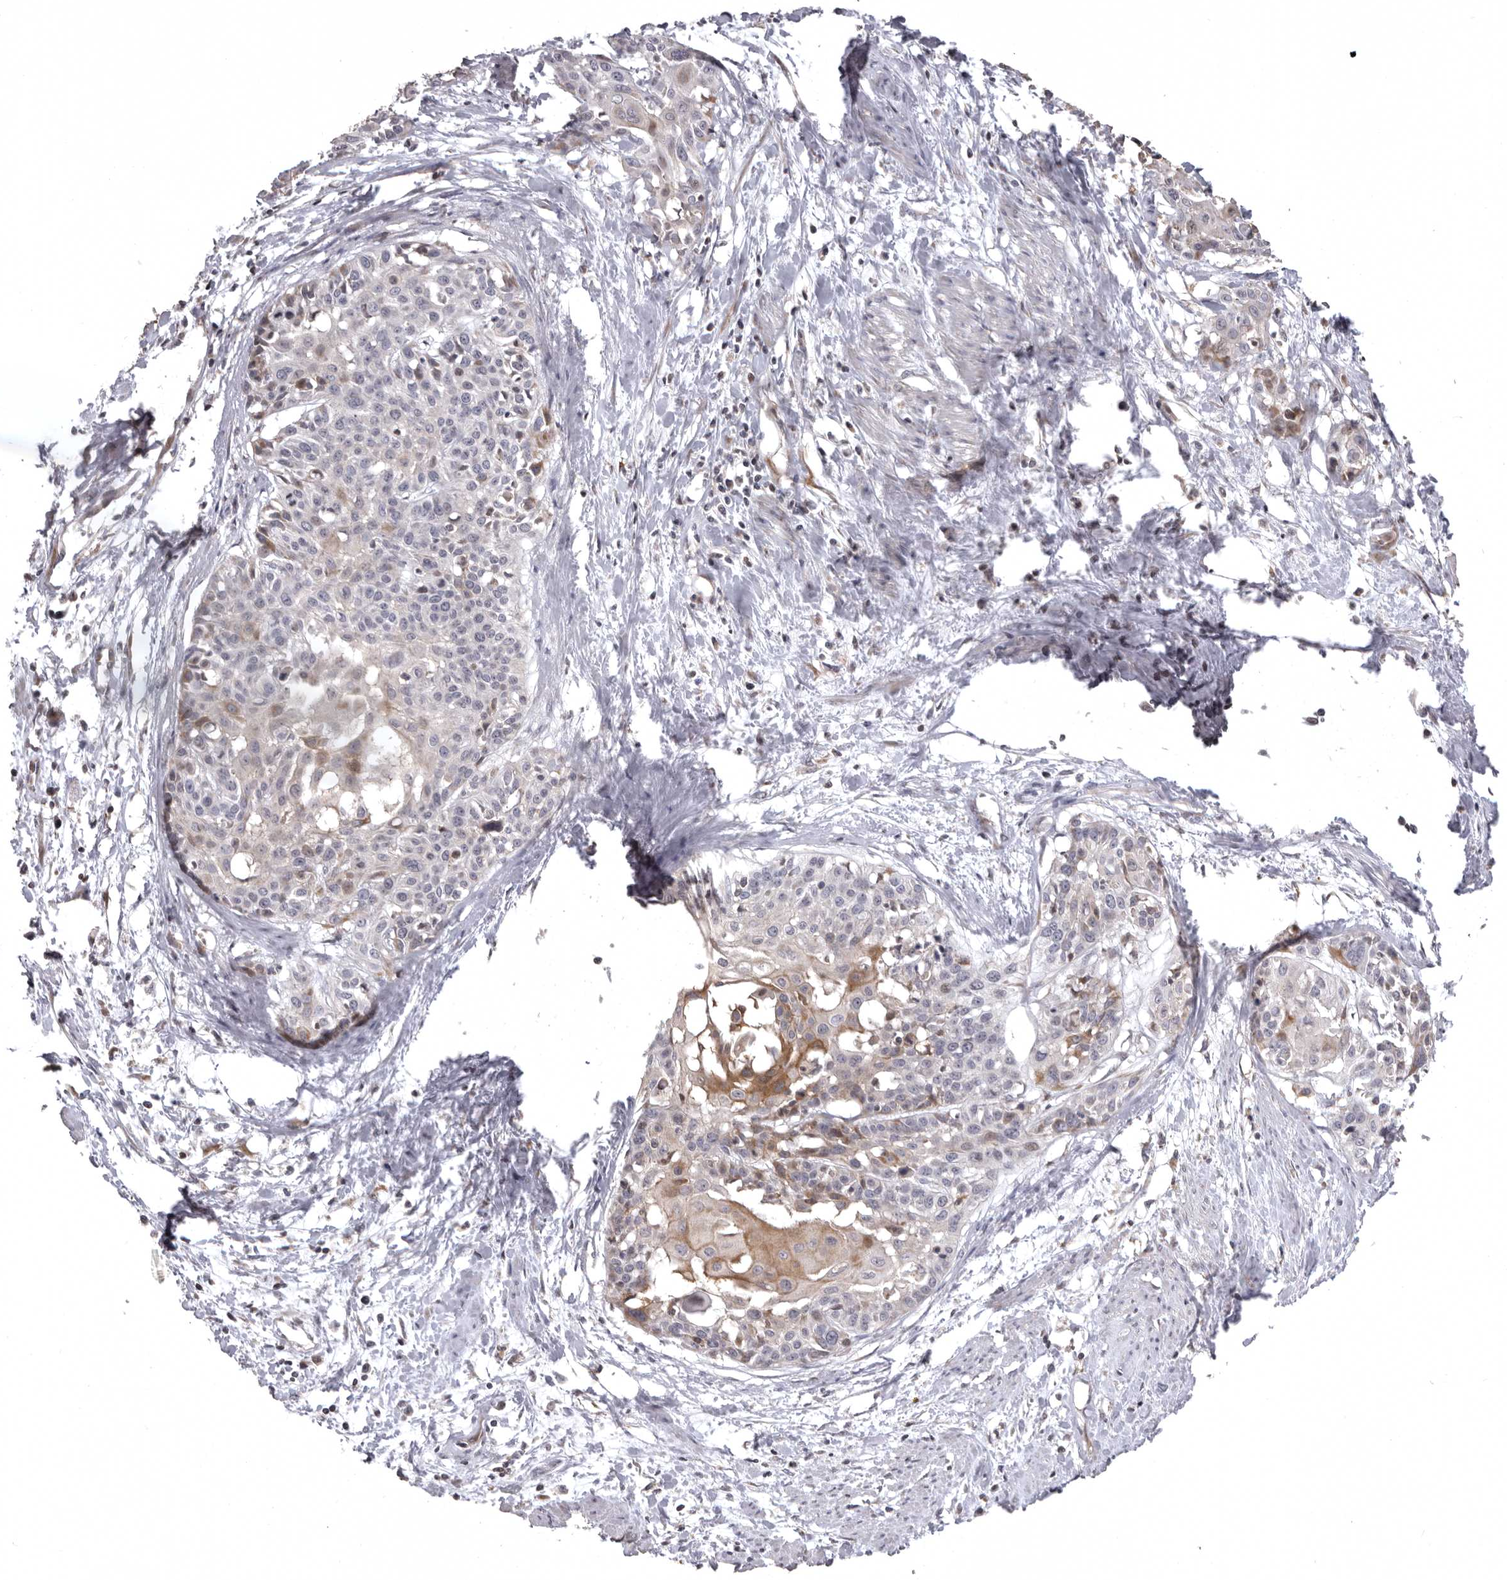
{"staining": {"intensity": "moderate", "quantity": "<25%", "location": "cytoplasmic/membranous"}, "tissue": "cervical cancer", "cell_type": "Tumor cells", "image_type": "cancer", "snomed": [{"axis": "morphology", "description": "Squamous cell carcinoma, NOS"}, {"axis": "topography", "description": "Cervix"}], "caption": "A histopathology image showing moderate cytoplasmic/membranous positivity in about <25% of tumor cells in cervical squamous cell carcinoma, as visualized by brown immunohistochemical staining.", "gene": "AZIN1", "patient": {"sex": "female", "age": 57}}